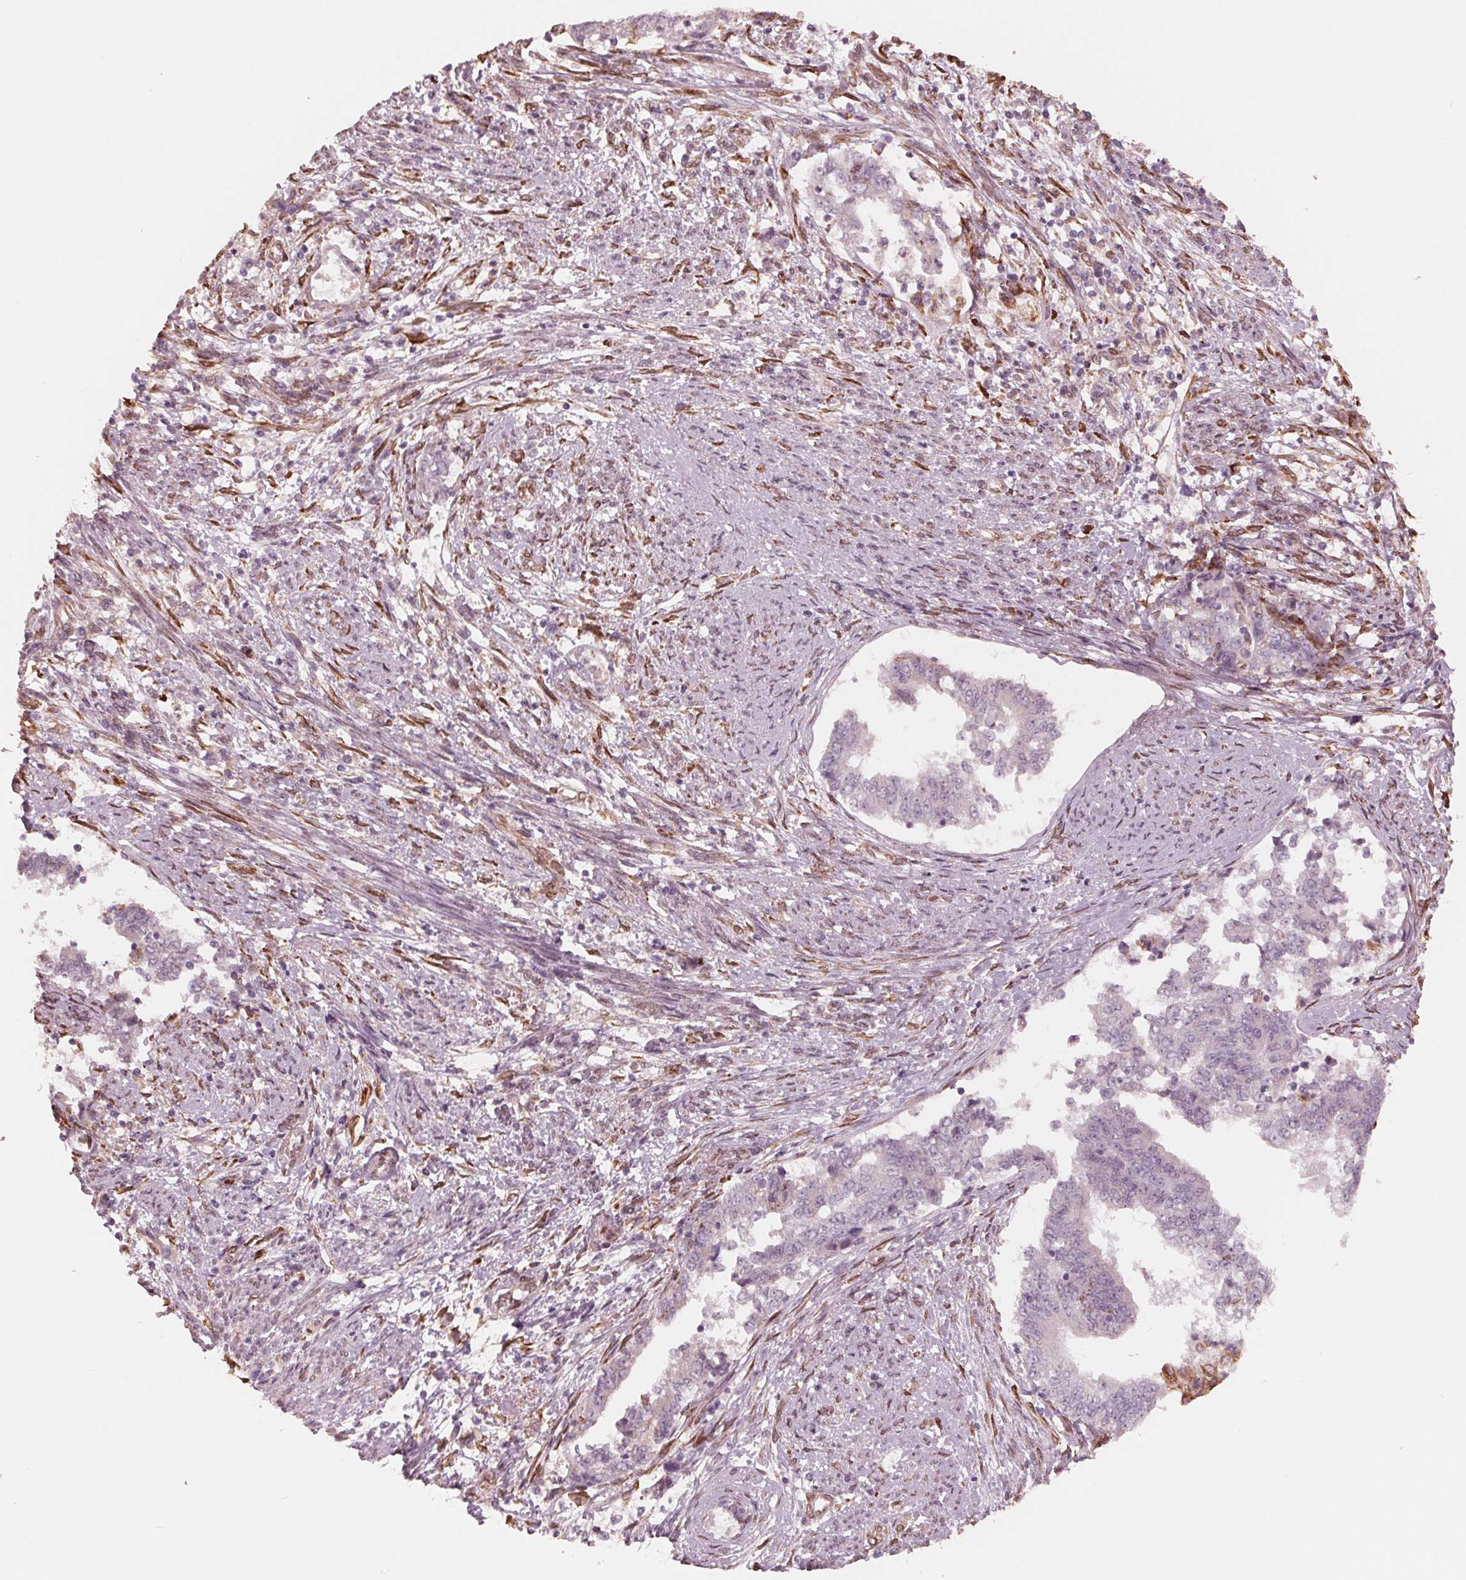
{"staining": {"intensity": "negative", "quantity": "none", "location": "none"}, "tissue": "endometrial cancer", "cell_type": "Tumor cells", "image_type": "cancer", "snomed": [{"axis": "morphology", "description": "Adenocarcinoma, NOS"}, {"axis": "topography", "description": "Endometrium"}], "caption": "Immunohistochemistry histopathology image of human endometrial cancer stained for a protein (brown), which exhibits no expression in tumor cells.", "gene": "IKBIP", "patient": {"sex": "female", "age": 65}}